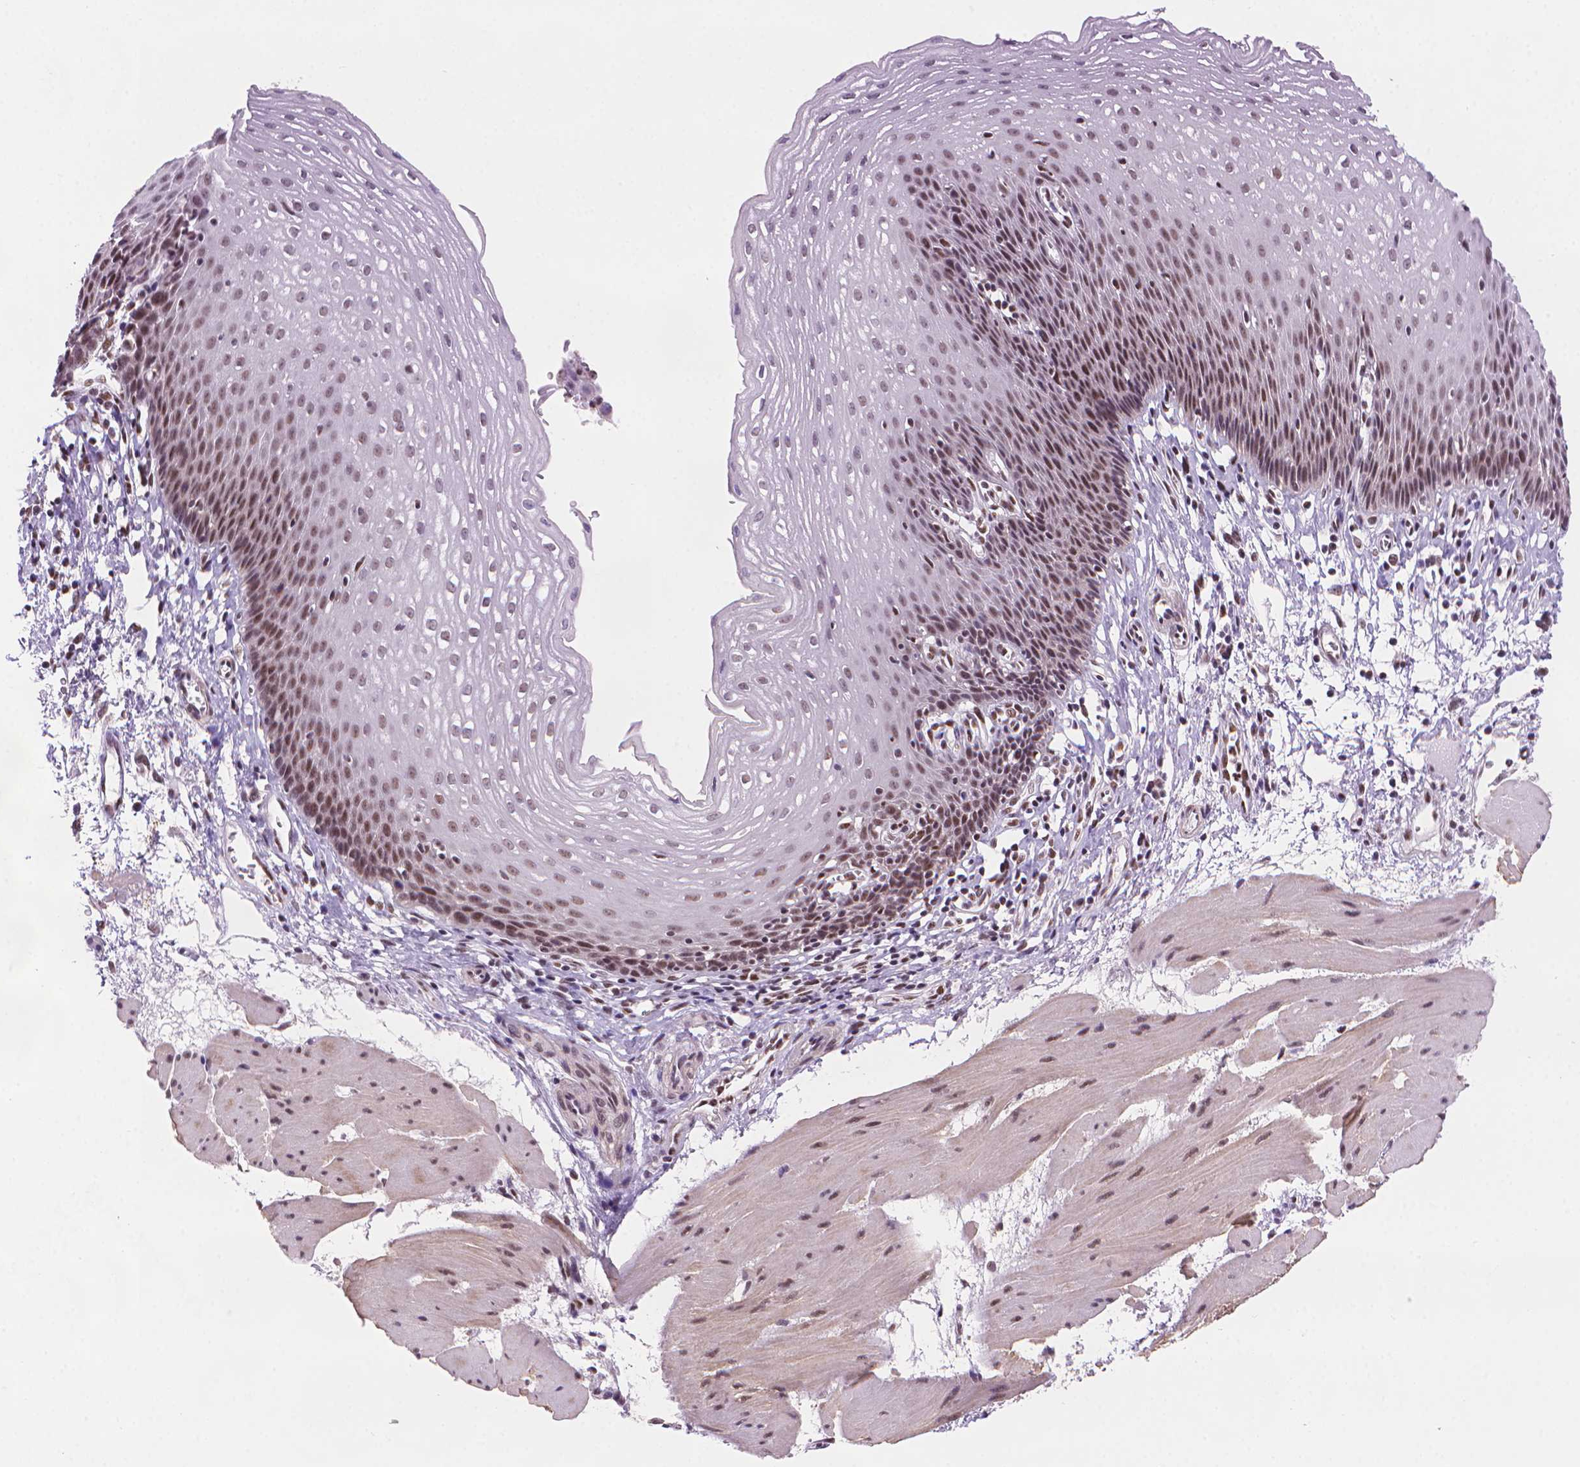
{"staining": {"intensity": "moderate", "quantity": ">75%", "location": "nuclear"}, "tissue": "esophagus", "cell_type": "Squamous epithelial cells", "image_type": "normal", "snomed": [{"axis": "morphology", "description": "Normal tissue, NOS"}, {"axis": "topography", "description": "Esophagus"}], "caption": "Unremarkable esophagus shows moderate nuclear staining in about >75% of squamous epithelial cells Immunohistochemistry stains the protein of interest in brown and the nuclei are stained blue..", "gene": "UBN1", "patient": {"sex": "female", "age": 64}}